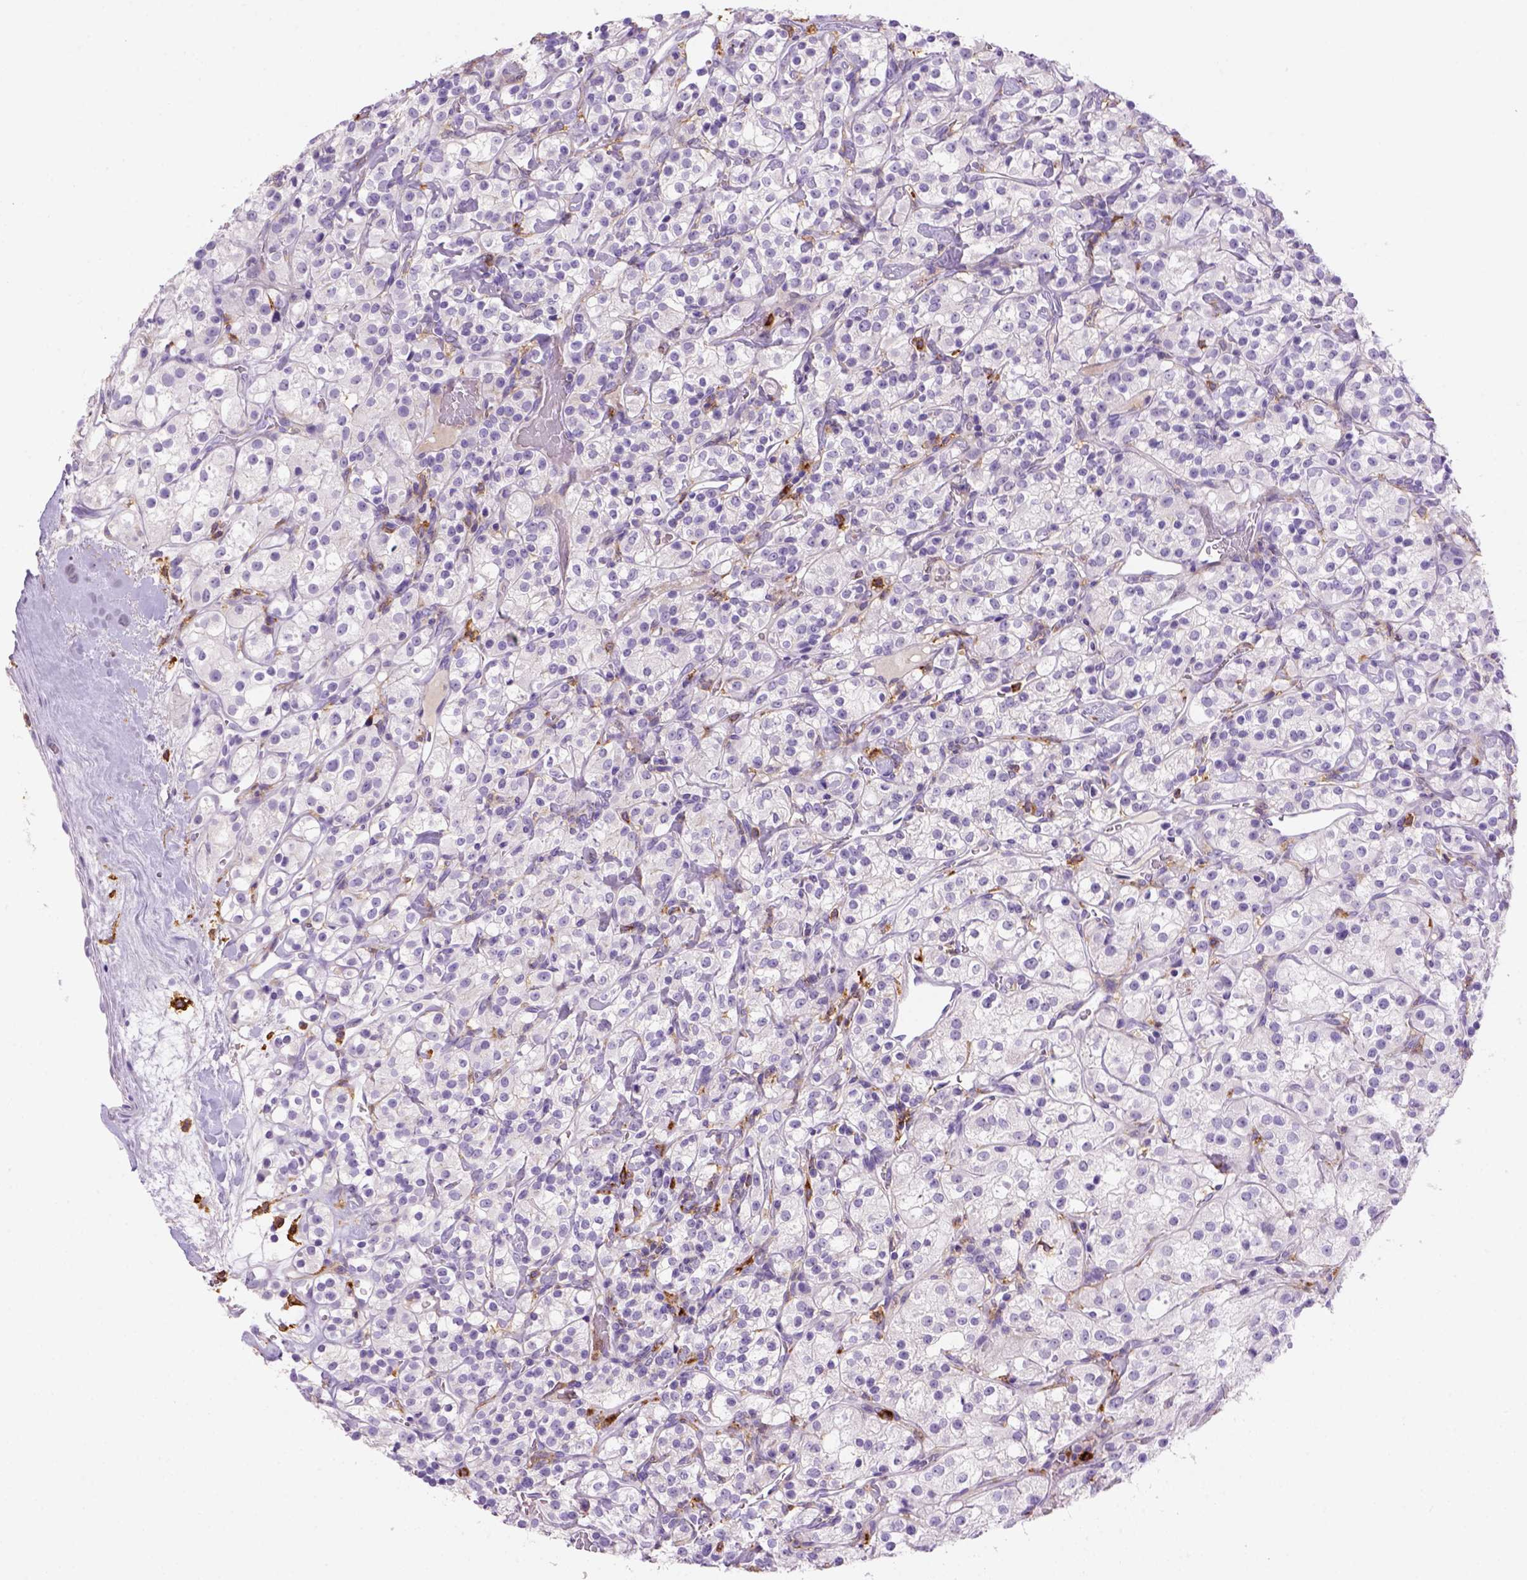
{"staining": {"intensity": "negative", "quantity": "none", "location": "none"}, "tissue": "renal cancer", "cell_type": "Tumor cells", "image_type": "cancer", "snomed": [{"axis": "morphology", "description": "Adenocarcinoma, NOS"}, {"axis": "topography", "description": "Kidney"}], "caption": "Renal cancer (adenocarcinoma) was stained to show a protein in brown. There is no significant positivity in tumor cells.", "gene": "CD14", "patient": {"sex": "male", "age": 77}}